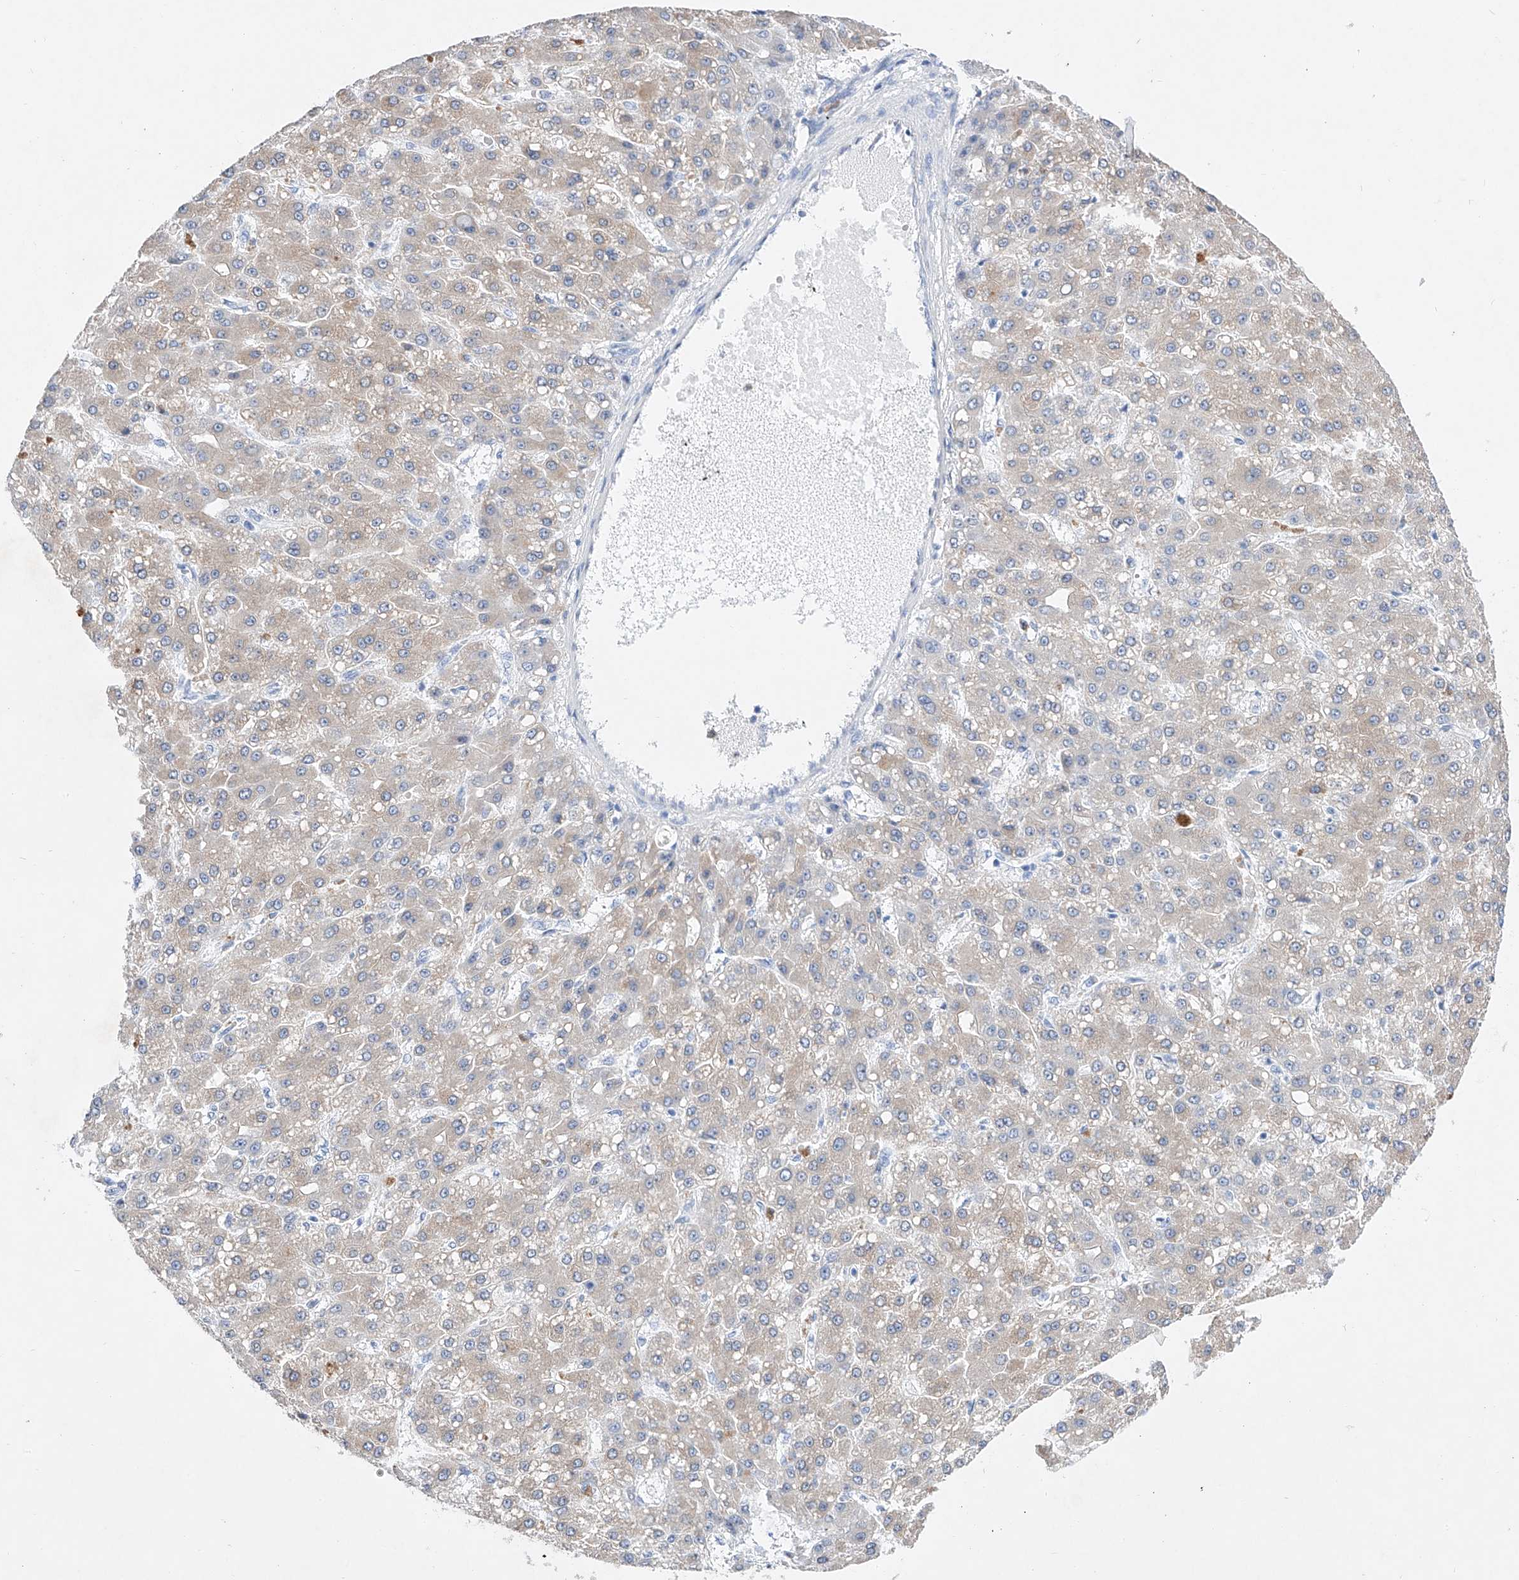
{"staining": {"intensity": "weak", "quantity": "<25%", "location": "cytoplasmic/membranous"}, "tissue": "liver cancer", "cell_type": "Tumor cells", "image_type": "cancer", "snomed": [{"axis": "morphology", "description": "Carcinoma, Hepatocellular, NOS"}, {"axis": "topography", "description": "Liver"}], "caption": "There is no significant expression in tumor cells of liver cancer (hepatocellular carcinoma). (Brightfield microscopy of DAB (3,3'-diaminobenzidine) immunohistochemistry (IHC) at high magnification).", "gene": "TM7SF2", "patient": {"sex": "male", "age": 67}}